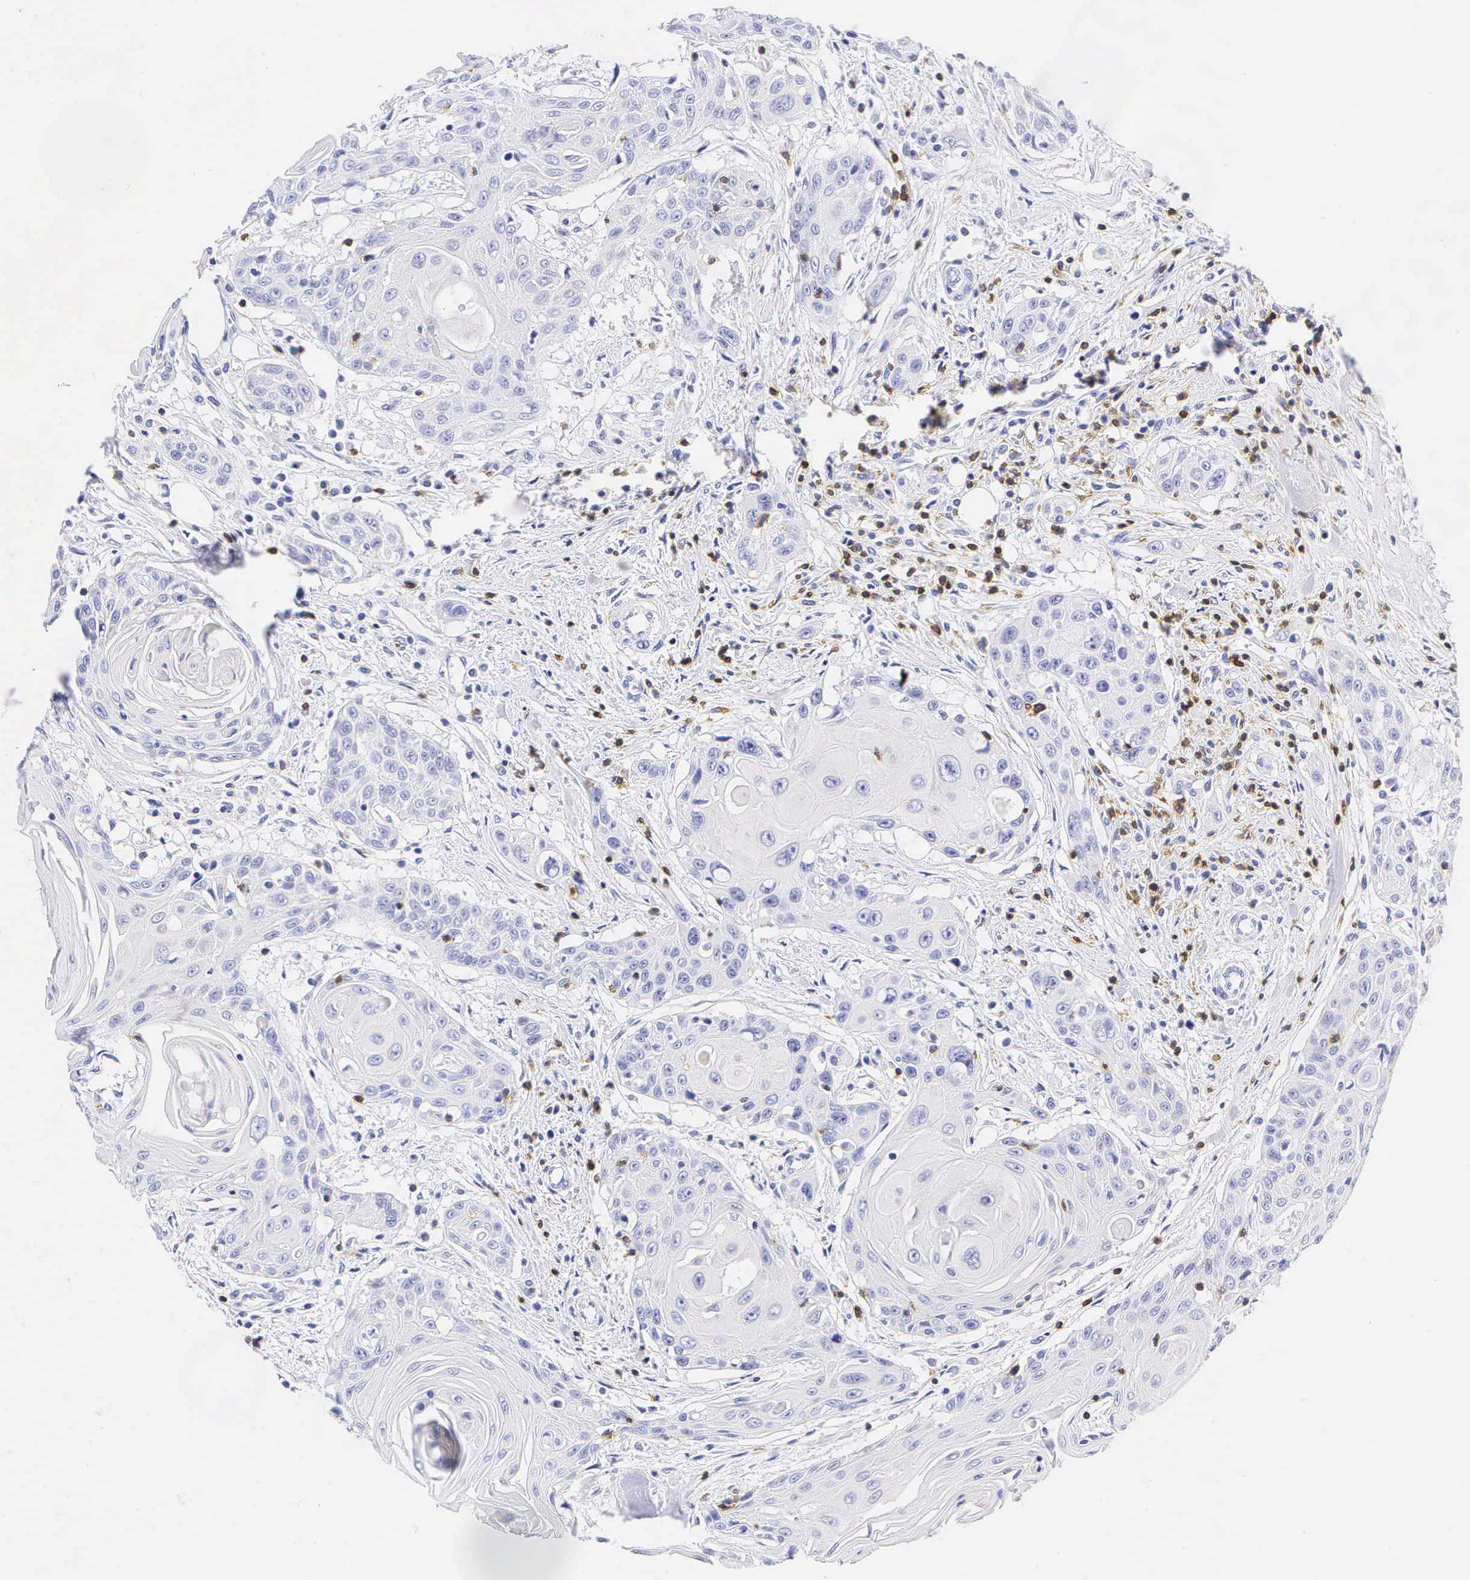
{"staining": {"intensity": "negative", "quantity": "none", "location": "none"}, "tissue": "head and neck cancer", "cell_type": "Tumor cells", "image_type": "cancer", "snomed": [{"axis": "morphology", "description": "Squamous cell carcinoma, NOS"}, {"axis": "morphology", "description": "Squamous cell carcinoma, metastatic, NOS"}, {"axis": "topography", "description": "Lymph node"}, {"axis": "topography", "description": "Salivary gland"}, {"axis": "topography", "description": "Head-Neck"}], "caption": "Tumor cells are negative for brown protein staining in head and neck cancer.", "gene": "CD3E", "patient": {"sex": "female", "age": 74}}